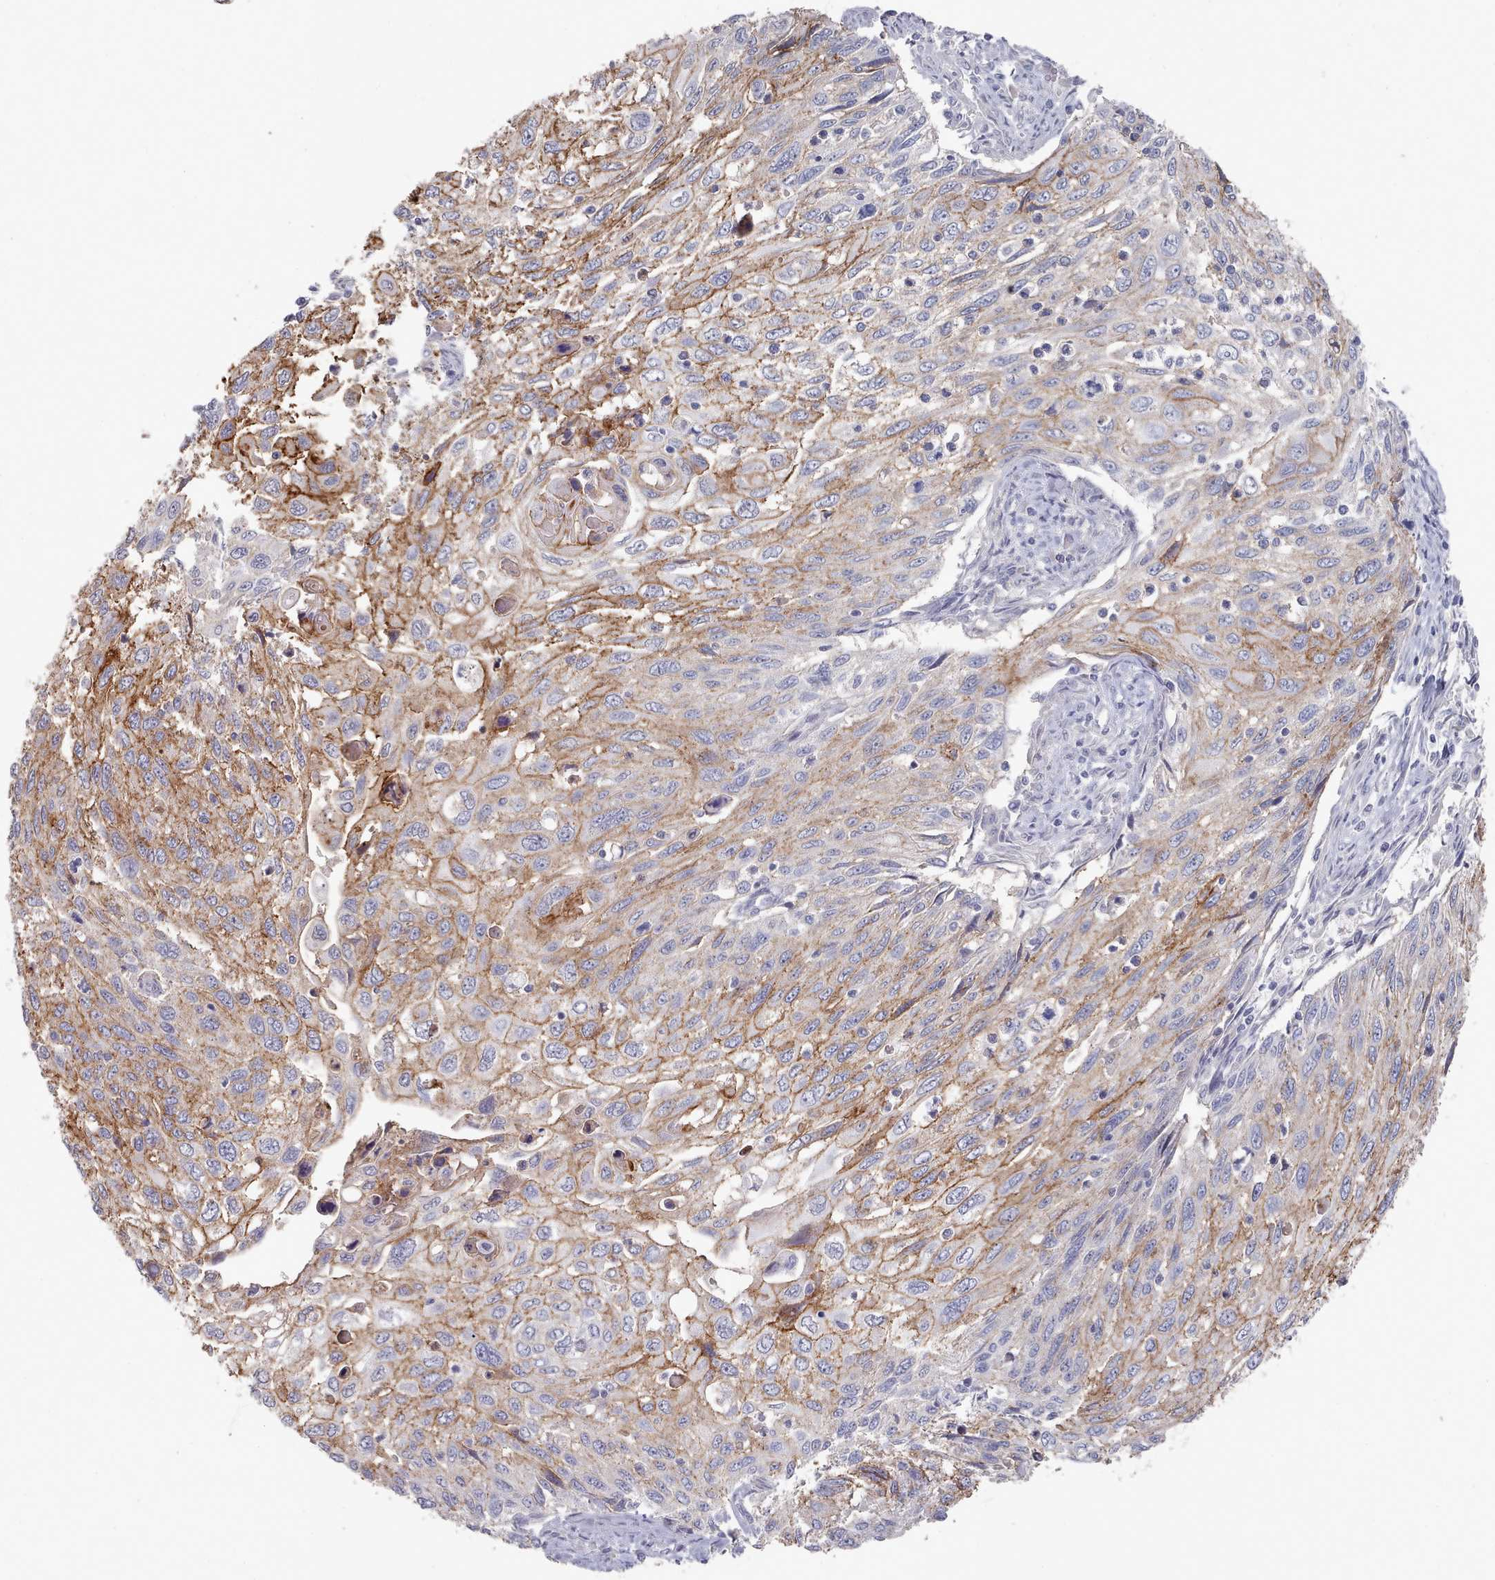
{"staining": {"intensity": "moderate", "quantity": ">75%", "location": "cytoplasmic/membranous"}, "tissue": "cervical cancer", "cell_type": "Tumor cells", "image_type": "cancer", "snomed": [{"axis": "morphology", "description": "Squamous cell carcinoma, NOS"}, {"axis": "topography", "description": "Cervix"}], "caption": "Tumor cells display medium levels of moderate cytoplasmic/membranous staining in approximately >75% of cells in squamous cell carcinoma (cervical).", "gene": "PROM2", "patient": {"sex": "female", "age": 70}}